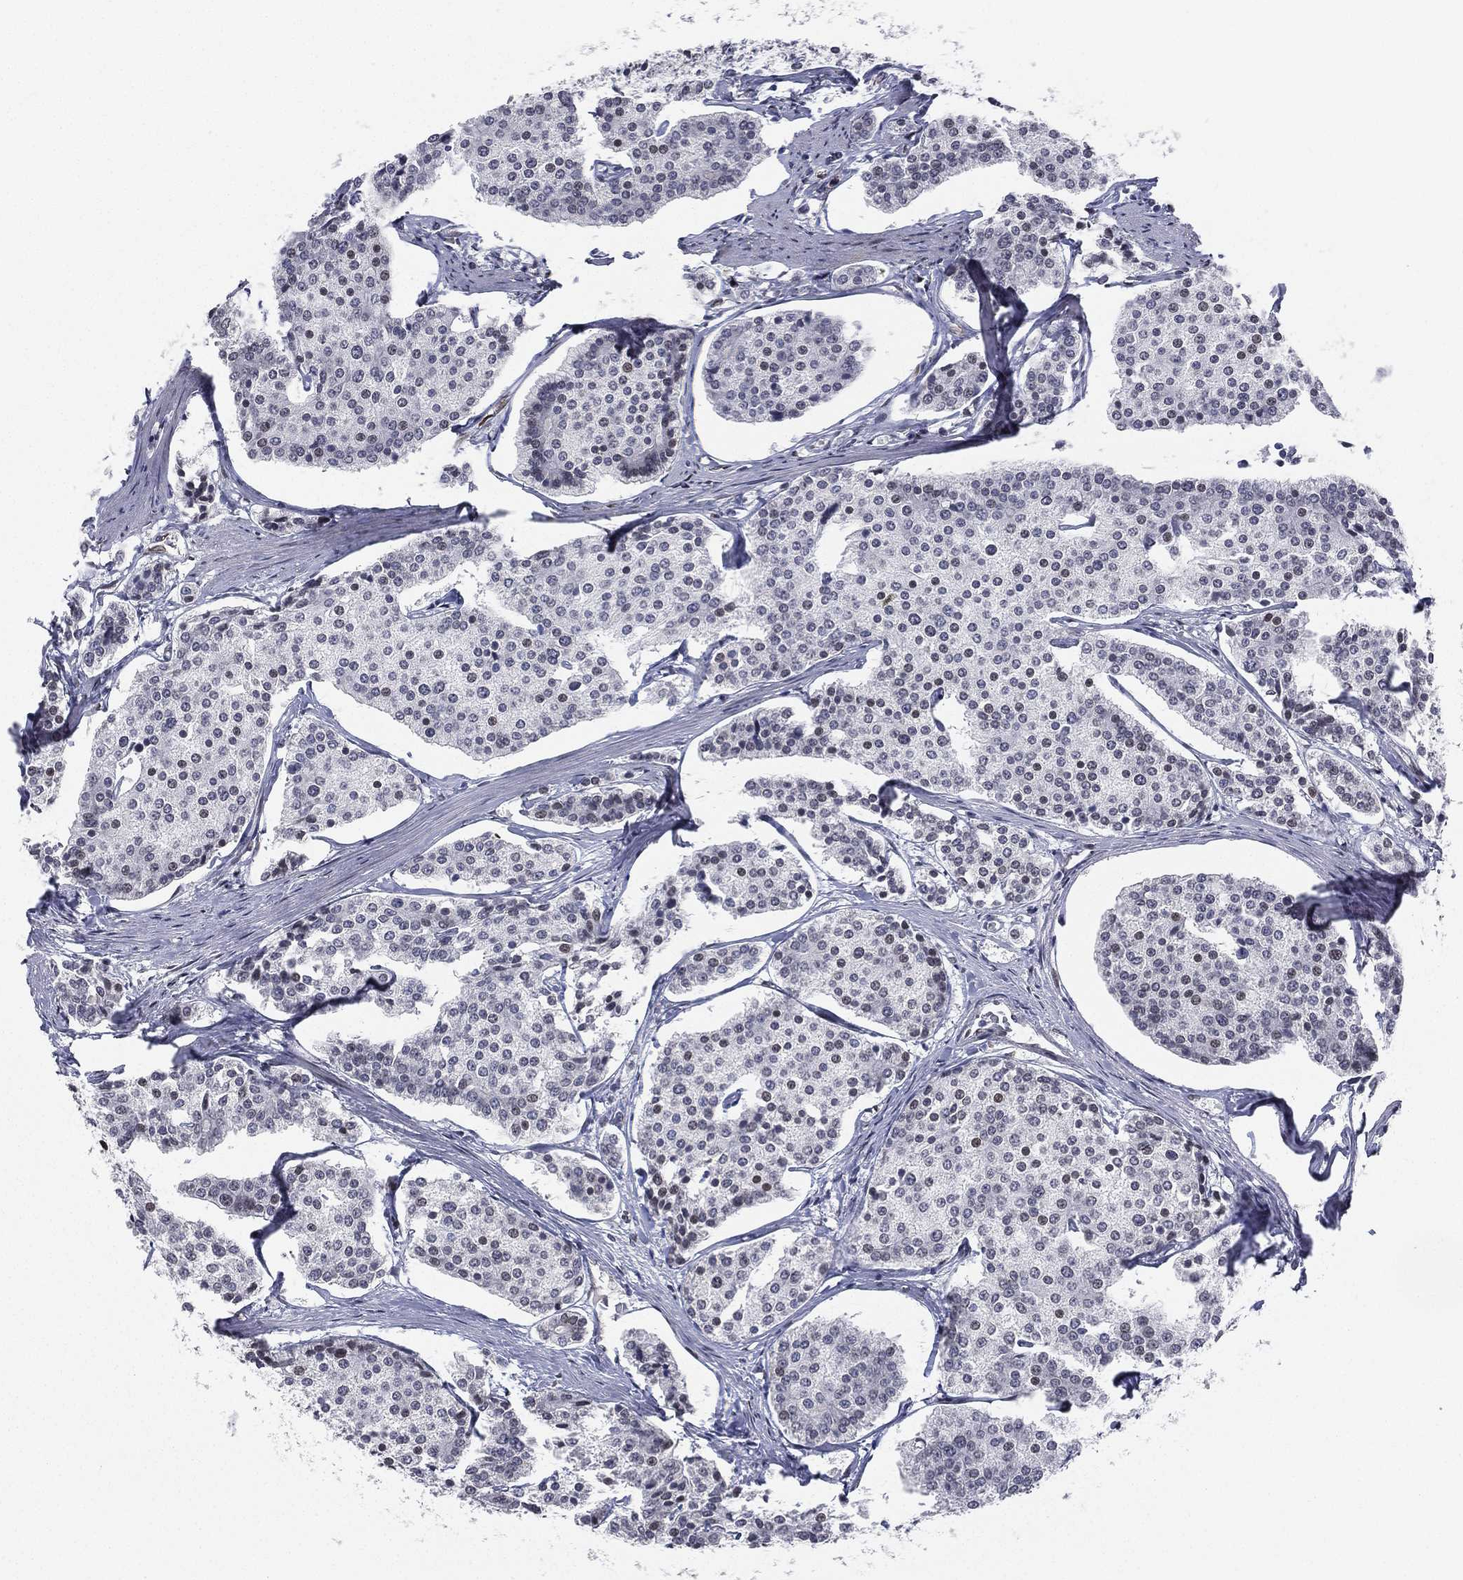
{"staining": {"intensity": "negative", "quantity": "none", "location": "none"}, "tissue": "carcinoid", "cell_type": "Tumor cells", "image_type": "cancer", "snomed": [{"axis": "morphology", "description": "Carcinoid, malignant, NOS"}, {"axis": "topography", "description": "Small intestine"}], "caption": "Immunohistochemical staining of human malignant carcinoid reveals no significant staining in tumor cells.", "gene": "LMNB1", "patient": {"sex": "female", "age": 65}}